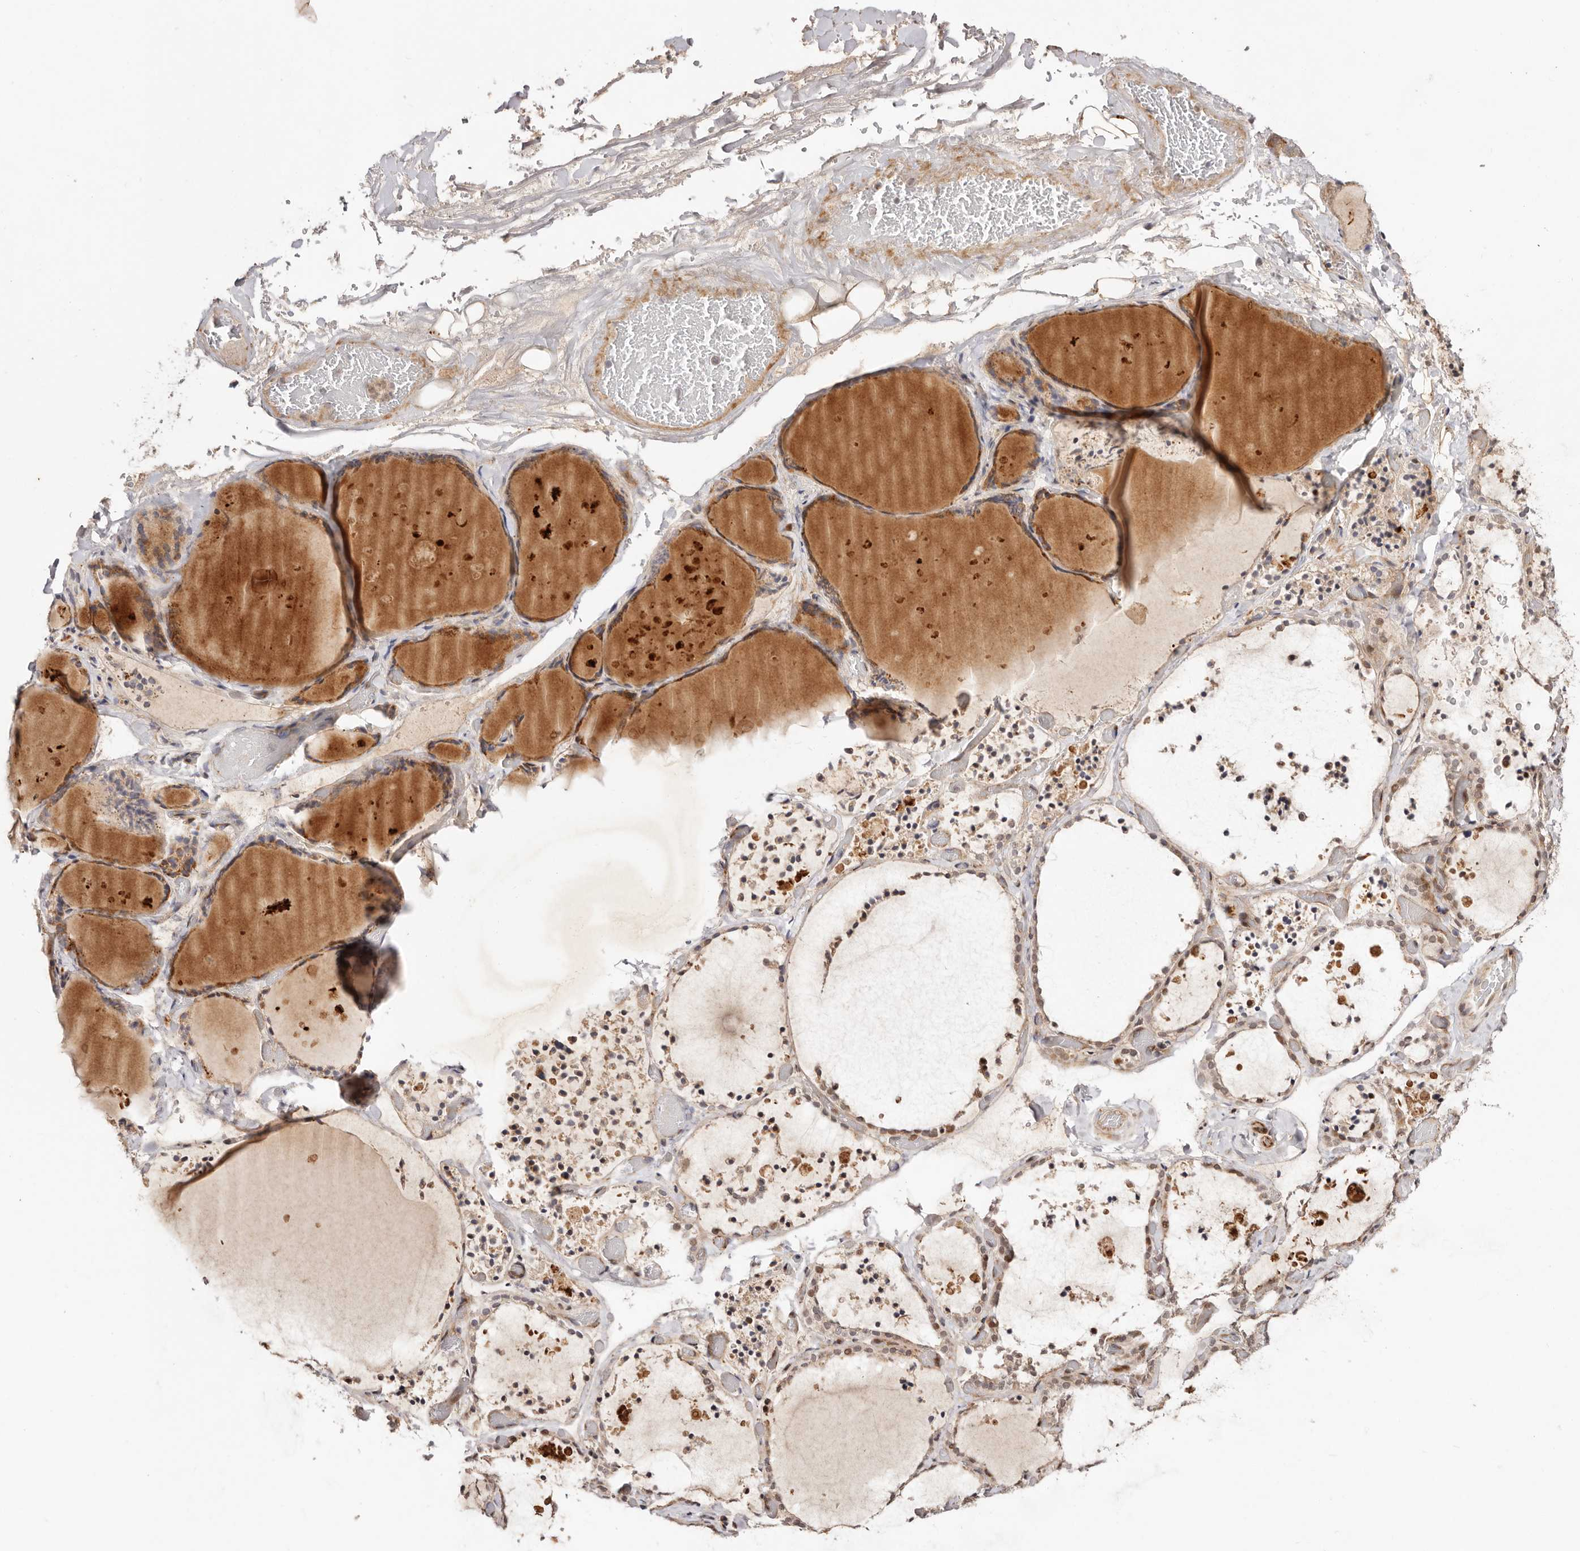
{"staining": {"intensity": "moderate", "quantity": "25%-75%", "location": "cytoplasmic/membranous,nuclear"}, "tissue": "thyroid gland", "cell_type": "Glandular cells", "image_type": "normal", "snomed": [{"axis": "morphology", "description": "Normal tissue, NOS"}, {"axis": "topography", "description": "Thyroid gland"}], "caption": "Normal thyroid gland was stained to show a protein in brown. There is medium levels of moderate cytoplasmic/membranous,nuclear expression in approximately 25%-75% of glandular cells. The protein is shown in brown color, while the nuclei are stained blue.", "gene": "BCL2L15", "patient": {"sex": "female", "age": 44}}